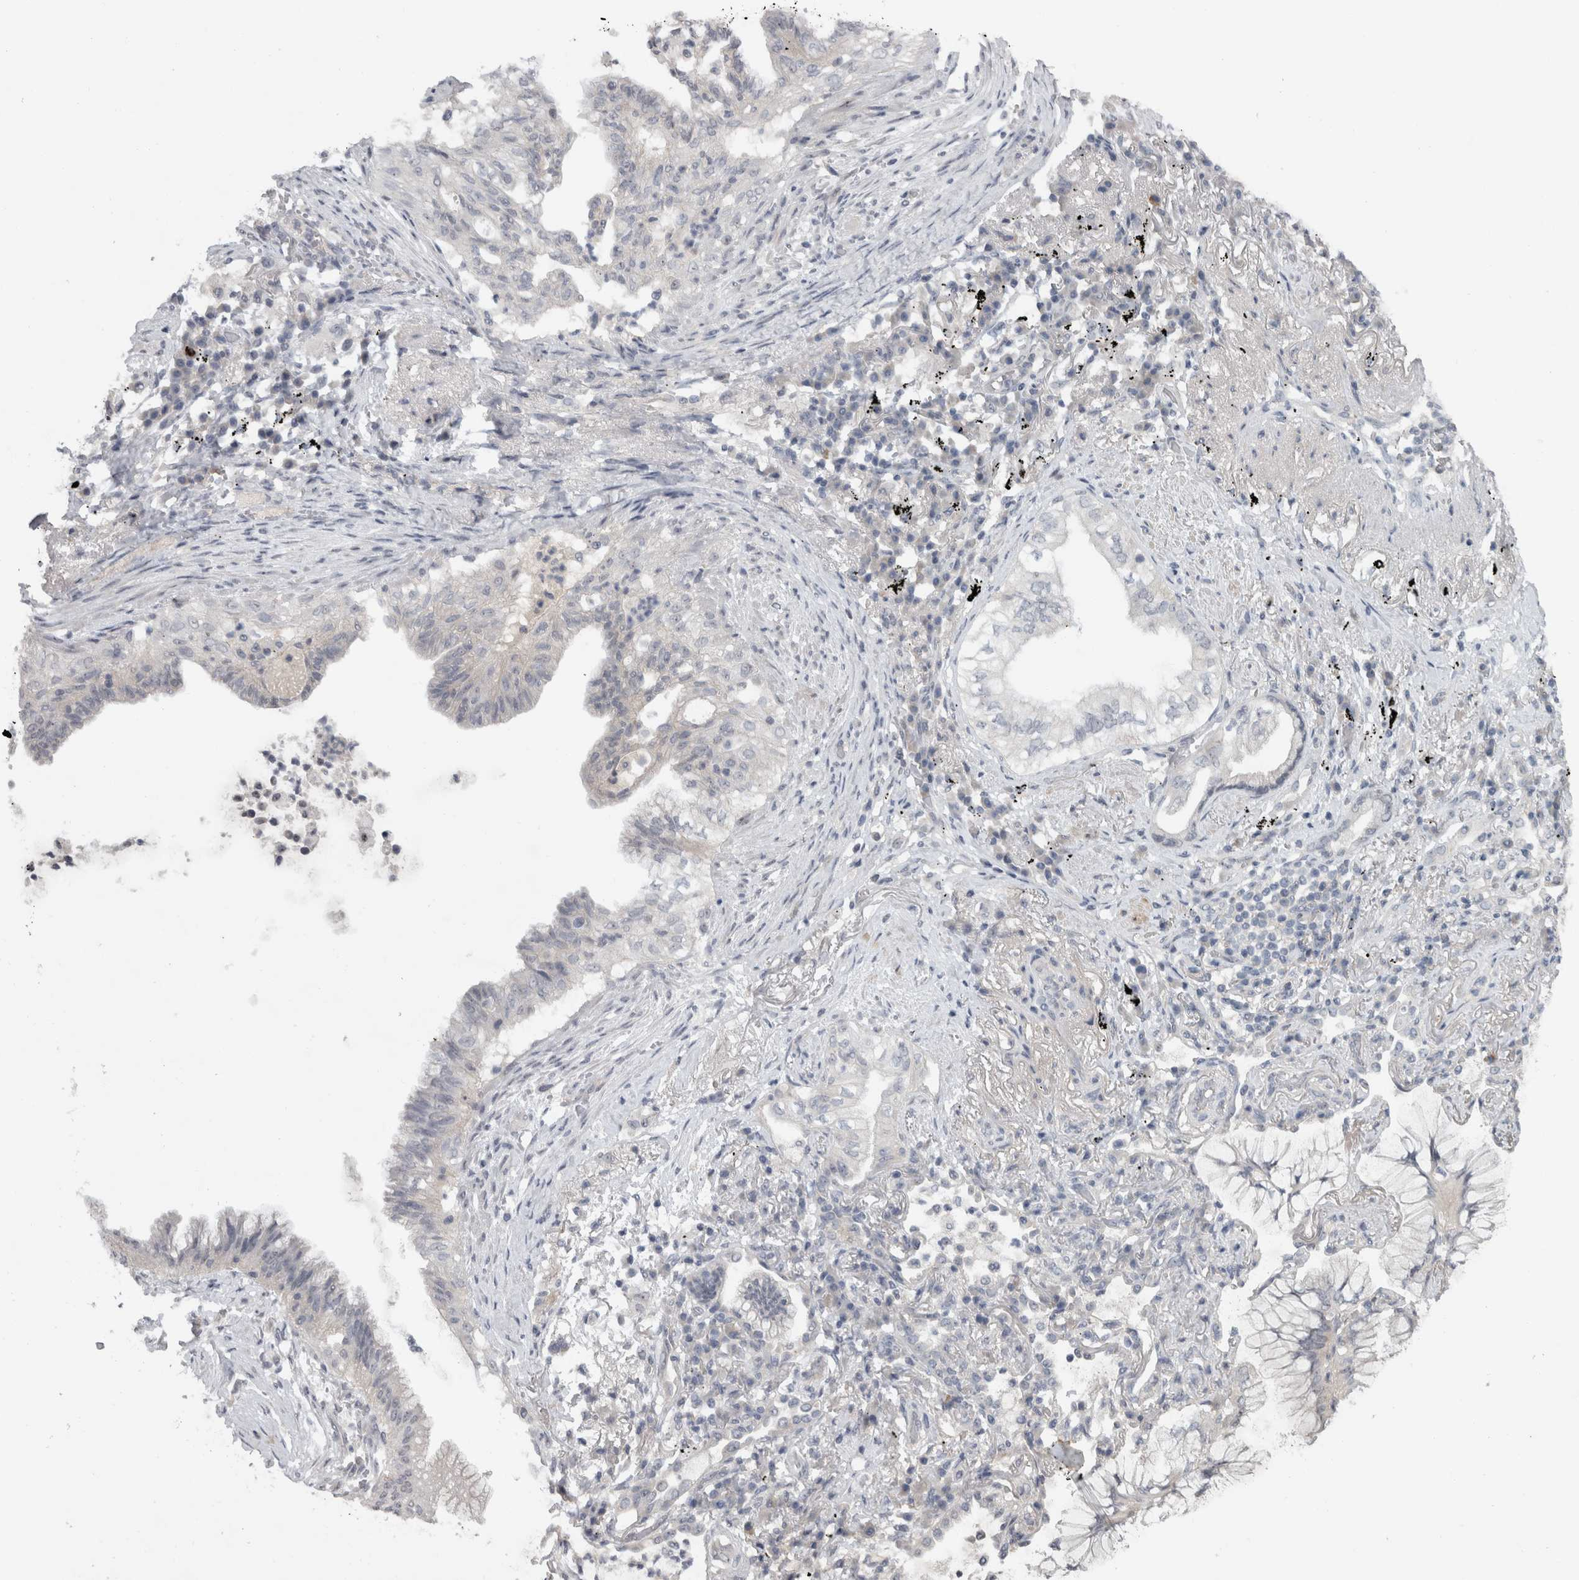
{"staining": {"intensity": "negative", "quantity": "none", "location": "none"}, "tissue": "lung cancer", "cell_type": "Tumor cells", "image_type": "cancer", "snomed": [{"axis": "morphology", "description": "Adenocarcinoma, NOS"}, {"axis": "topography", "description": "Lung"}], "caption": "This image is of lung cancer (adenocarcinoma) stained with immunohistochemistry to label a protein in brown with the nuclei are counter-stained blue. There is no staining in tumor cells.", "gene": "RBM28", "patient": {"sex": "female", "age": 70}}